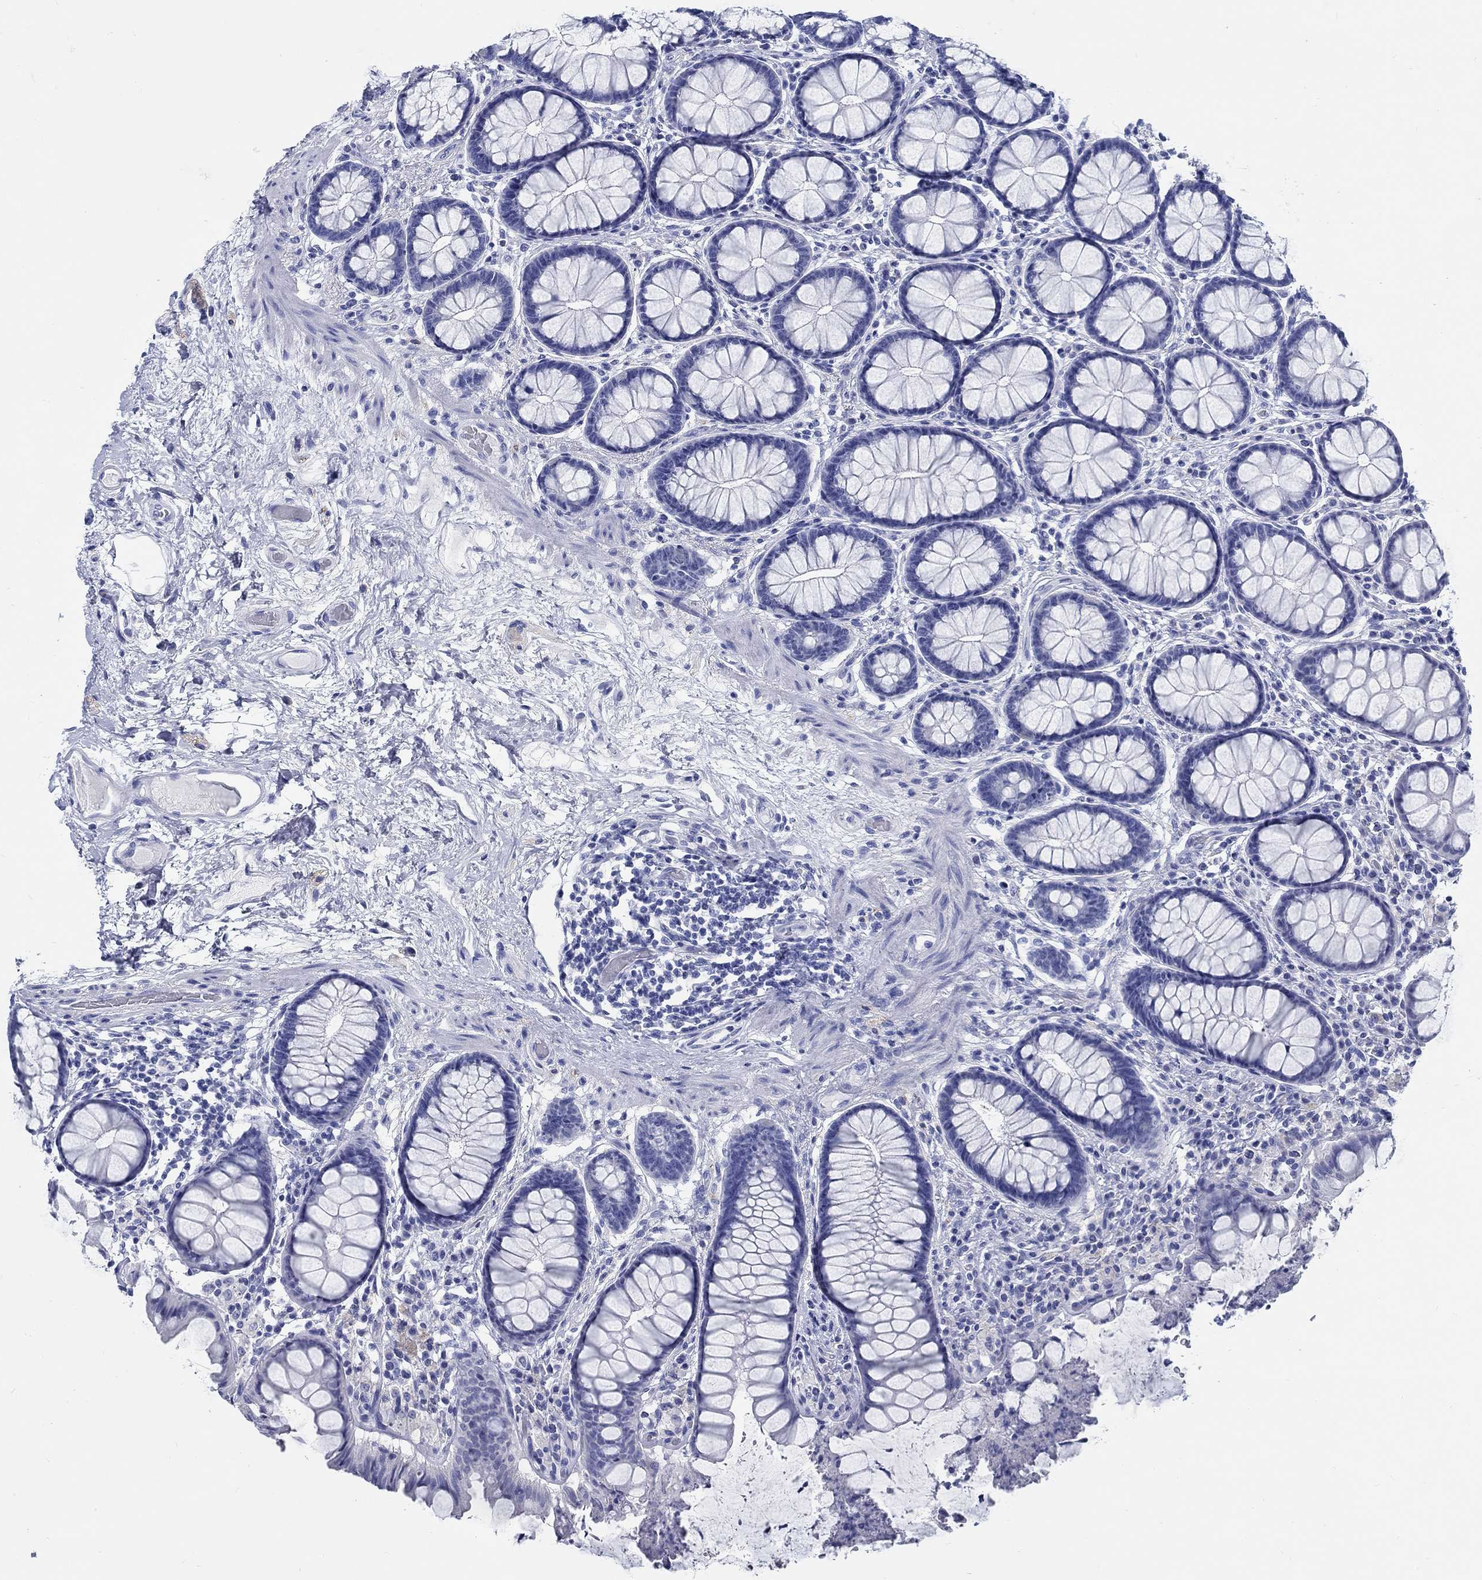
{"staining": {"intensity": "negative", "quantity": "none", "location": "none"}, "tissue": "colon", "cell_type": "Endothelial cells", "image_type": "normal", "snomed": [{"axis": "morphology", "description": "Normal tissue, NOS"}, {"axis": "topography", "description": "Colon"}], "caption": "The image exhibits no significant staining in endothelial cells of colon.", "gene": "FBXO2", "patient": {"sex": "female", "age": 65}}